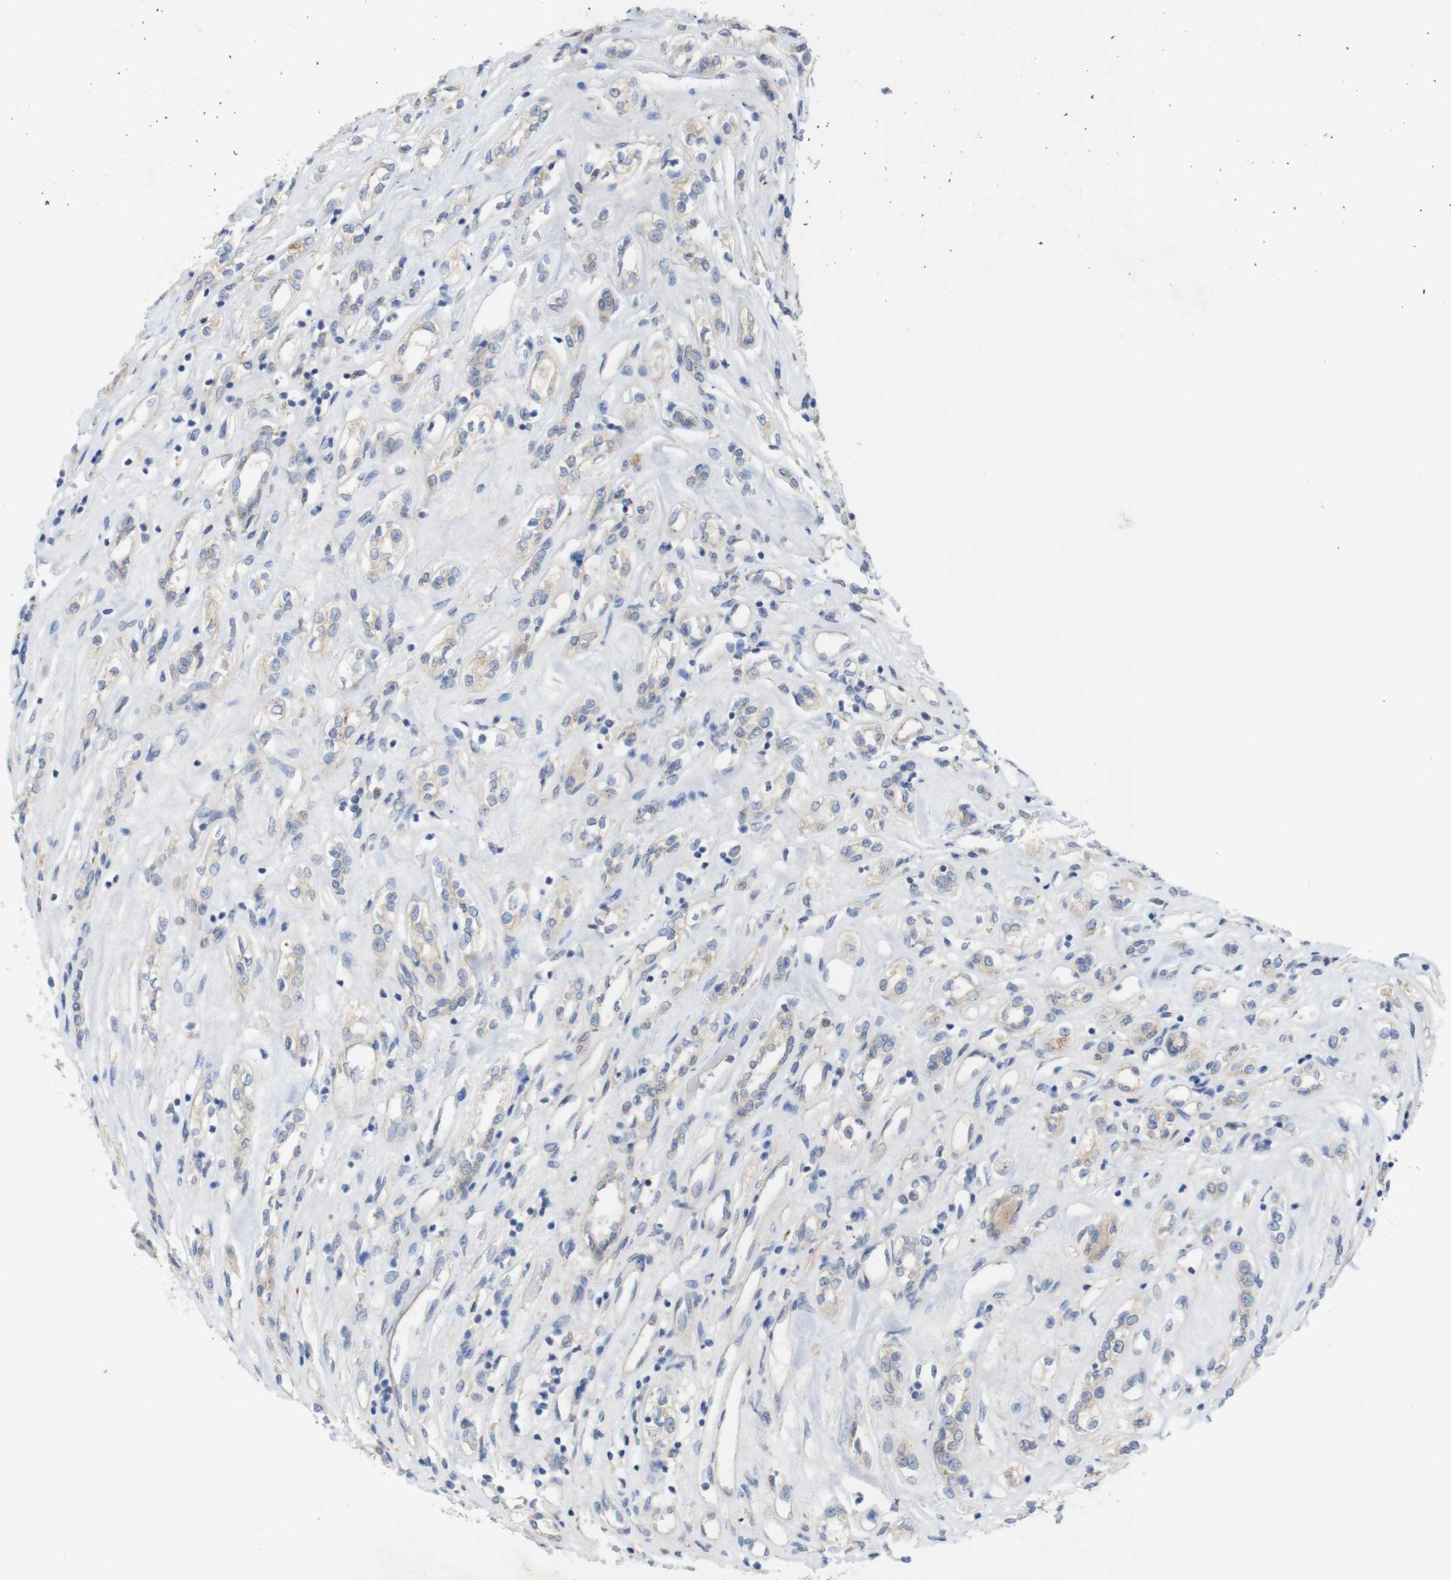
{"staining": {"intensity": "negative", "quantity": "none", "location": "none"}, "tissue": "renal cancer", "cell_type": "Tumor cells", "image_type": "cancer", "snomed": [{"axis": "morphology", "description": "Adenocarcinoma, NOS"}, {"axis": "topography", "description": "Kidney"}], "caption": "Human renal cancer stained for a protein using immunohistochemistry shows no positivity in tumor cells.", "gene": "KIDINS220", "patient": {"sex": "female", "age": 70}}